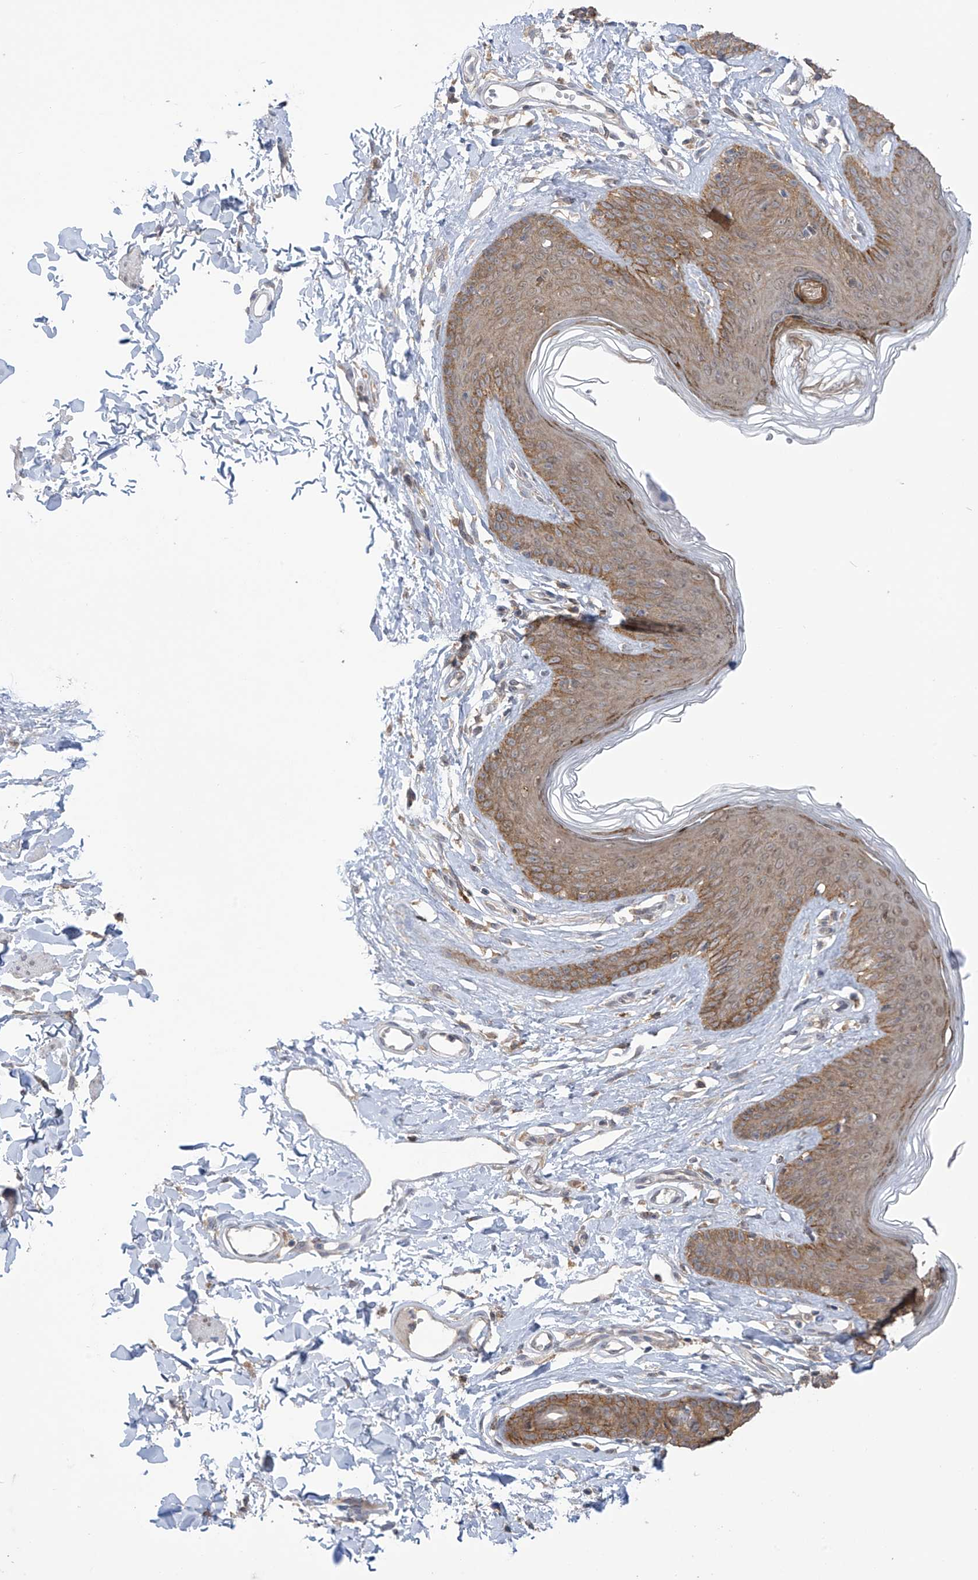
{"staining": {"intensity": "moderate", "quantity": ">75%", "location": "cytoplasmic/membranous,nuclear"}, "tissue": "skin", "cell_type": "Epidermal cells", "image_type": "normal", "snomed": [{"axis": "morphology", "description": "Normal tissue, NOS"}, {"axis": "morphology", "description": "Squamous cell carcinoma, NOS"}, {"axis": "topography", "description": "Vulva"}], "caption": "Immunohistochemistry (IHC) photomicrograph of normal skin stained for a protein (brown), which demonstrates medium levels of moderate cytoplasmic/membranous,nuclear staining in about >75% of epidermal cells.", "gene": "KIAA1522", "patient": {"sex": "female", "age": 85}}